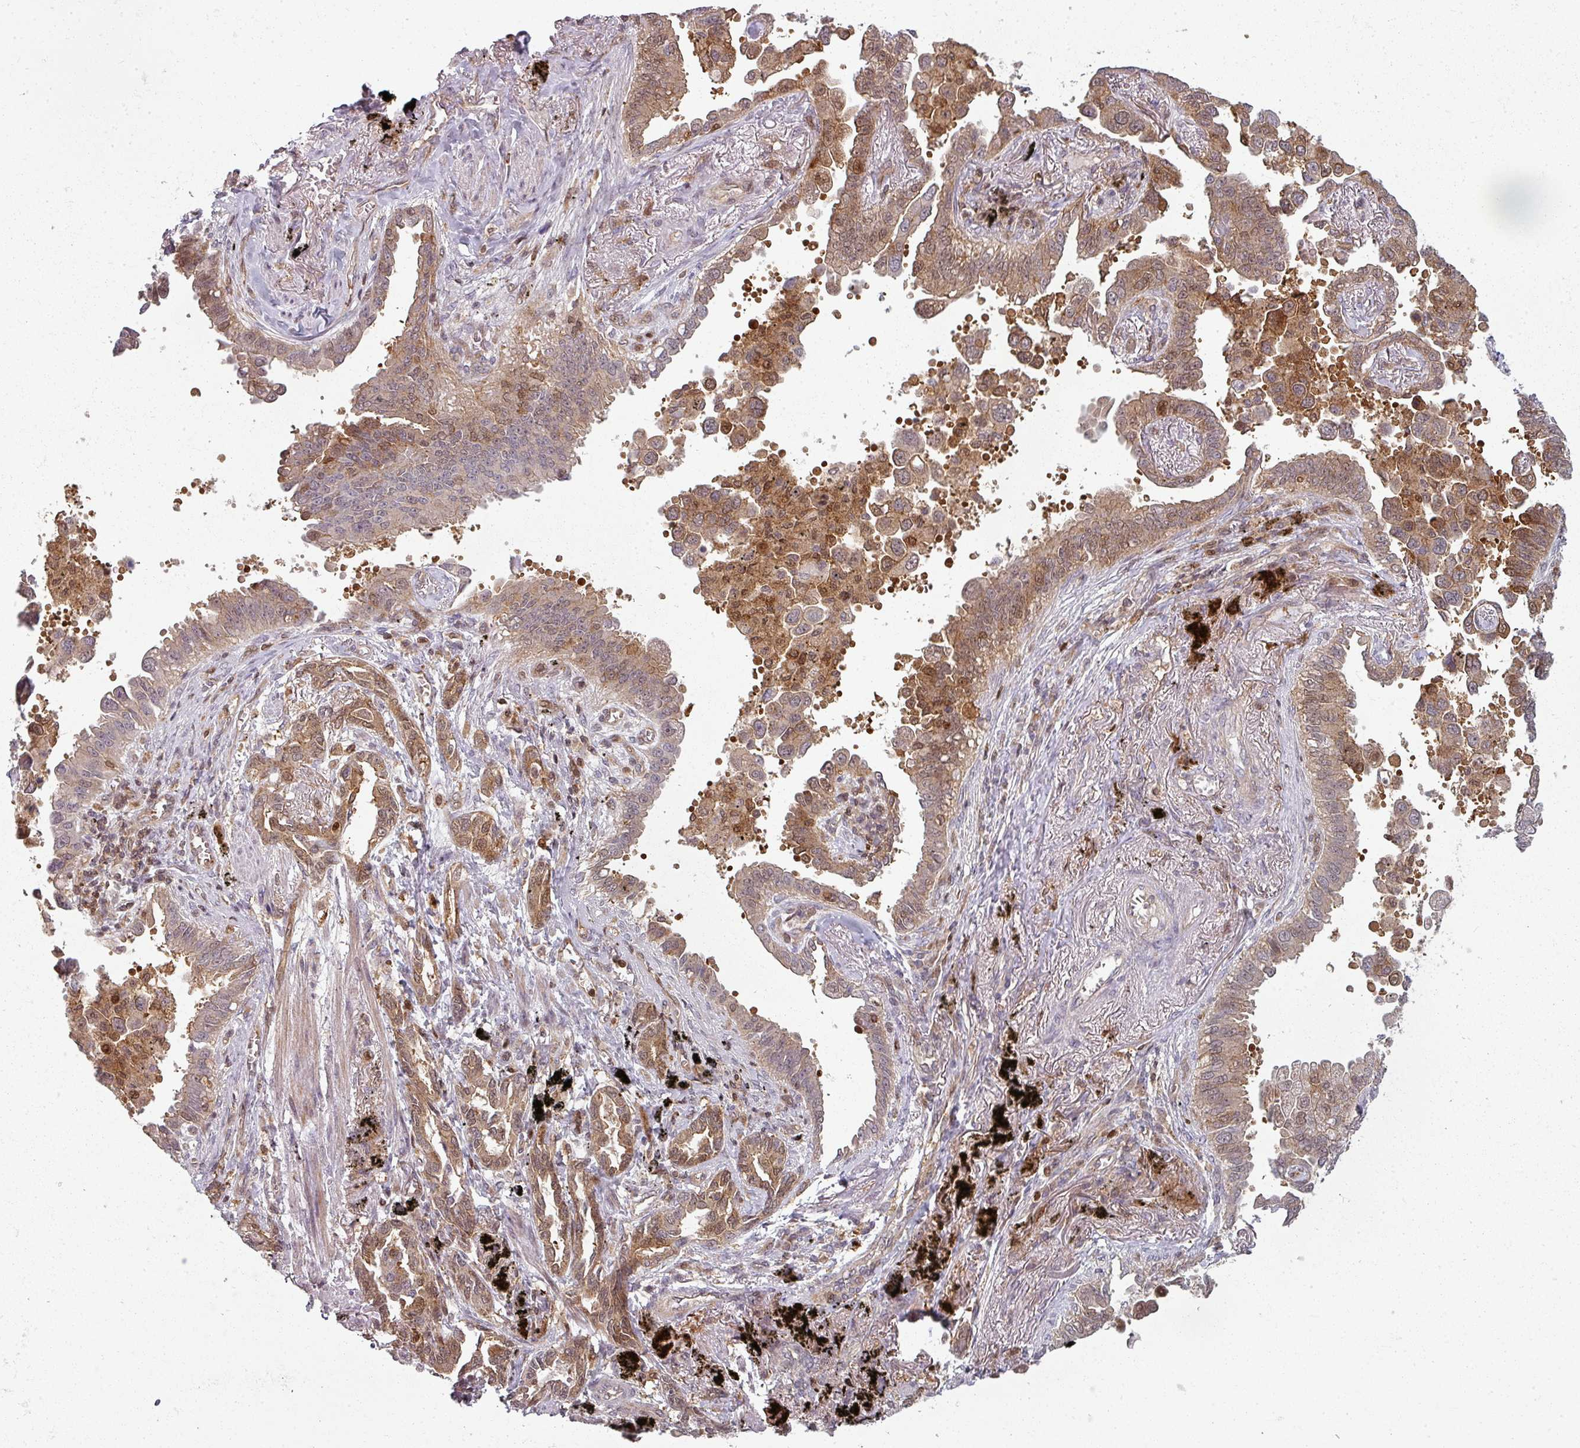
{"staining": {"intensity": "moderate", "quantity": "25%-75%", "location": "cytoplasmic/membranous"}, "tissue": "lung cancer", "cell_type": "Tumor cells", "image_type": "cancer", "snomed": [{"axis": "morphology", "description": "Adenocarcinoma, NOS"}, {"axis": "topography", "description": "Lung"}], "caption": "High-power microscopy captured an immunohistochemistry micrograph of adenocarcinoma (lung), revealing moderate cytoplasmic/membranous expression in about 25%-75% of tumor cells. (DAB (3,3'-diaminobenzidine) = brown stain, brightfield microscopy at high magnification).", "gene": "CLIC1", "patient": {"sex": "male", "age": 67}}